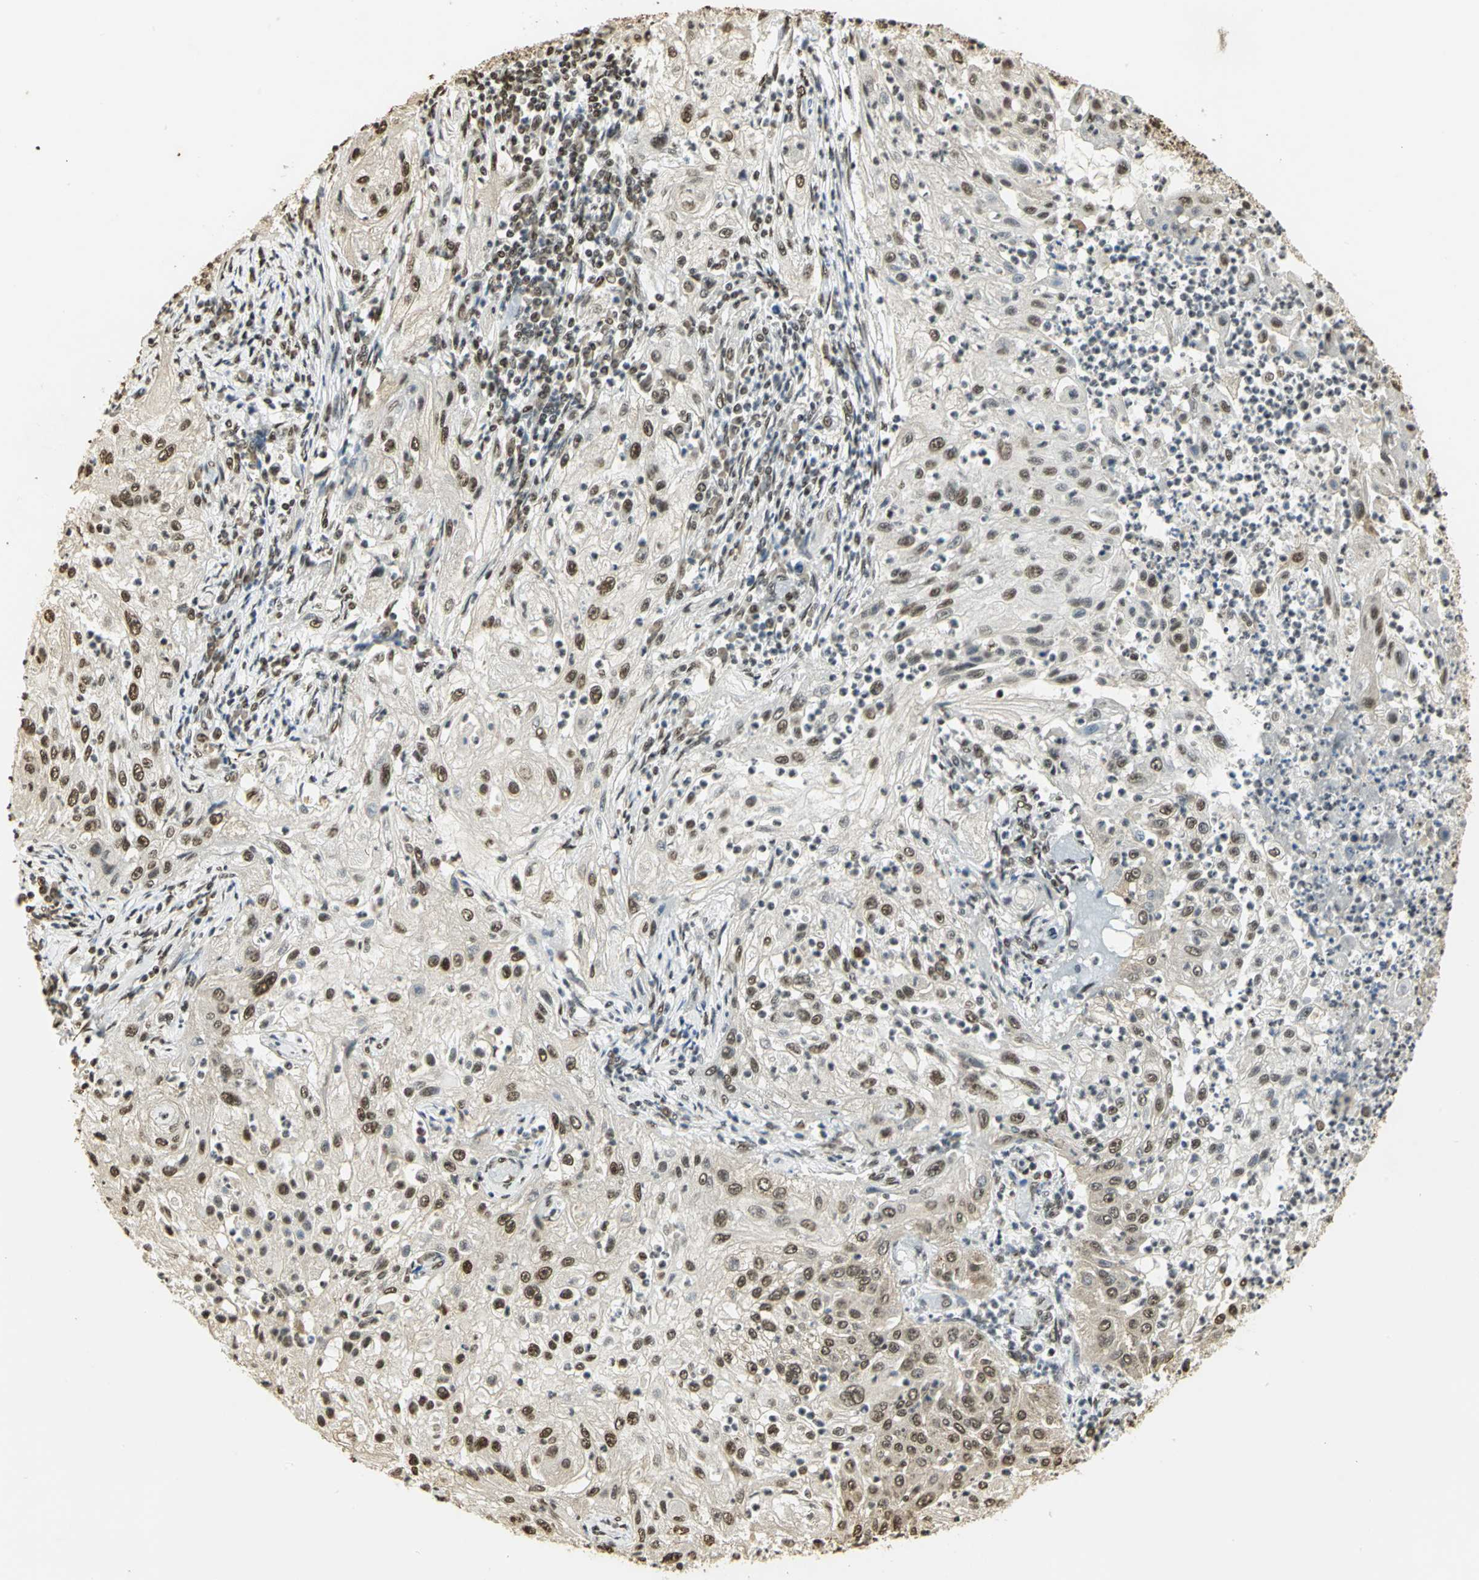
{"staining": {"intensity": "strong", "quantity": ">75%", "location": "nuclear"}, "tissue": "lung cancer", "cell_type": "Tumor cells", "image_type": "cancer", "snomed": [{"axis": "morphology", "description": "Inflammation, NOS"}, {"axis": "morphology", "description": "Squamous cell carcinoma, NOS"}, {"axis": "topography", "description": "Lymph node"}, {"axis": "topography", "description": "Soft tissue"}, {"axis": "topography", "description": "Lung"}], "caption": "Immunohistochemical staining of human squamous cell carcinoma (lung) displays high levels of strong nuclear positivity in approximately >75% of tumor cells.", "gene": "SET", "patient": {"sex": "male", "age": 66}}